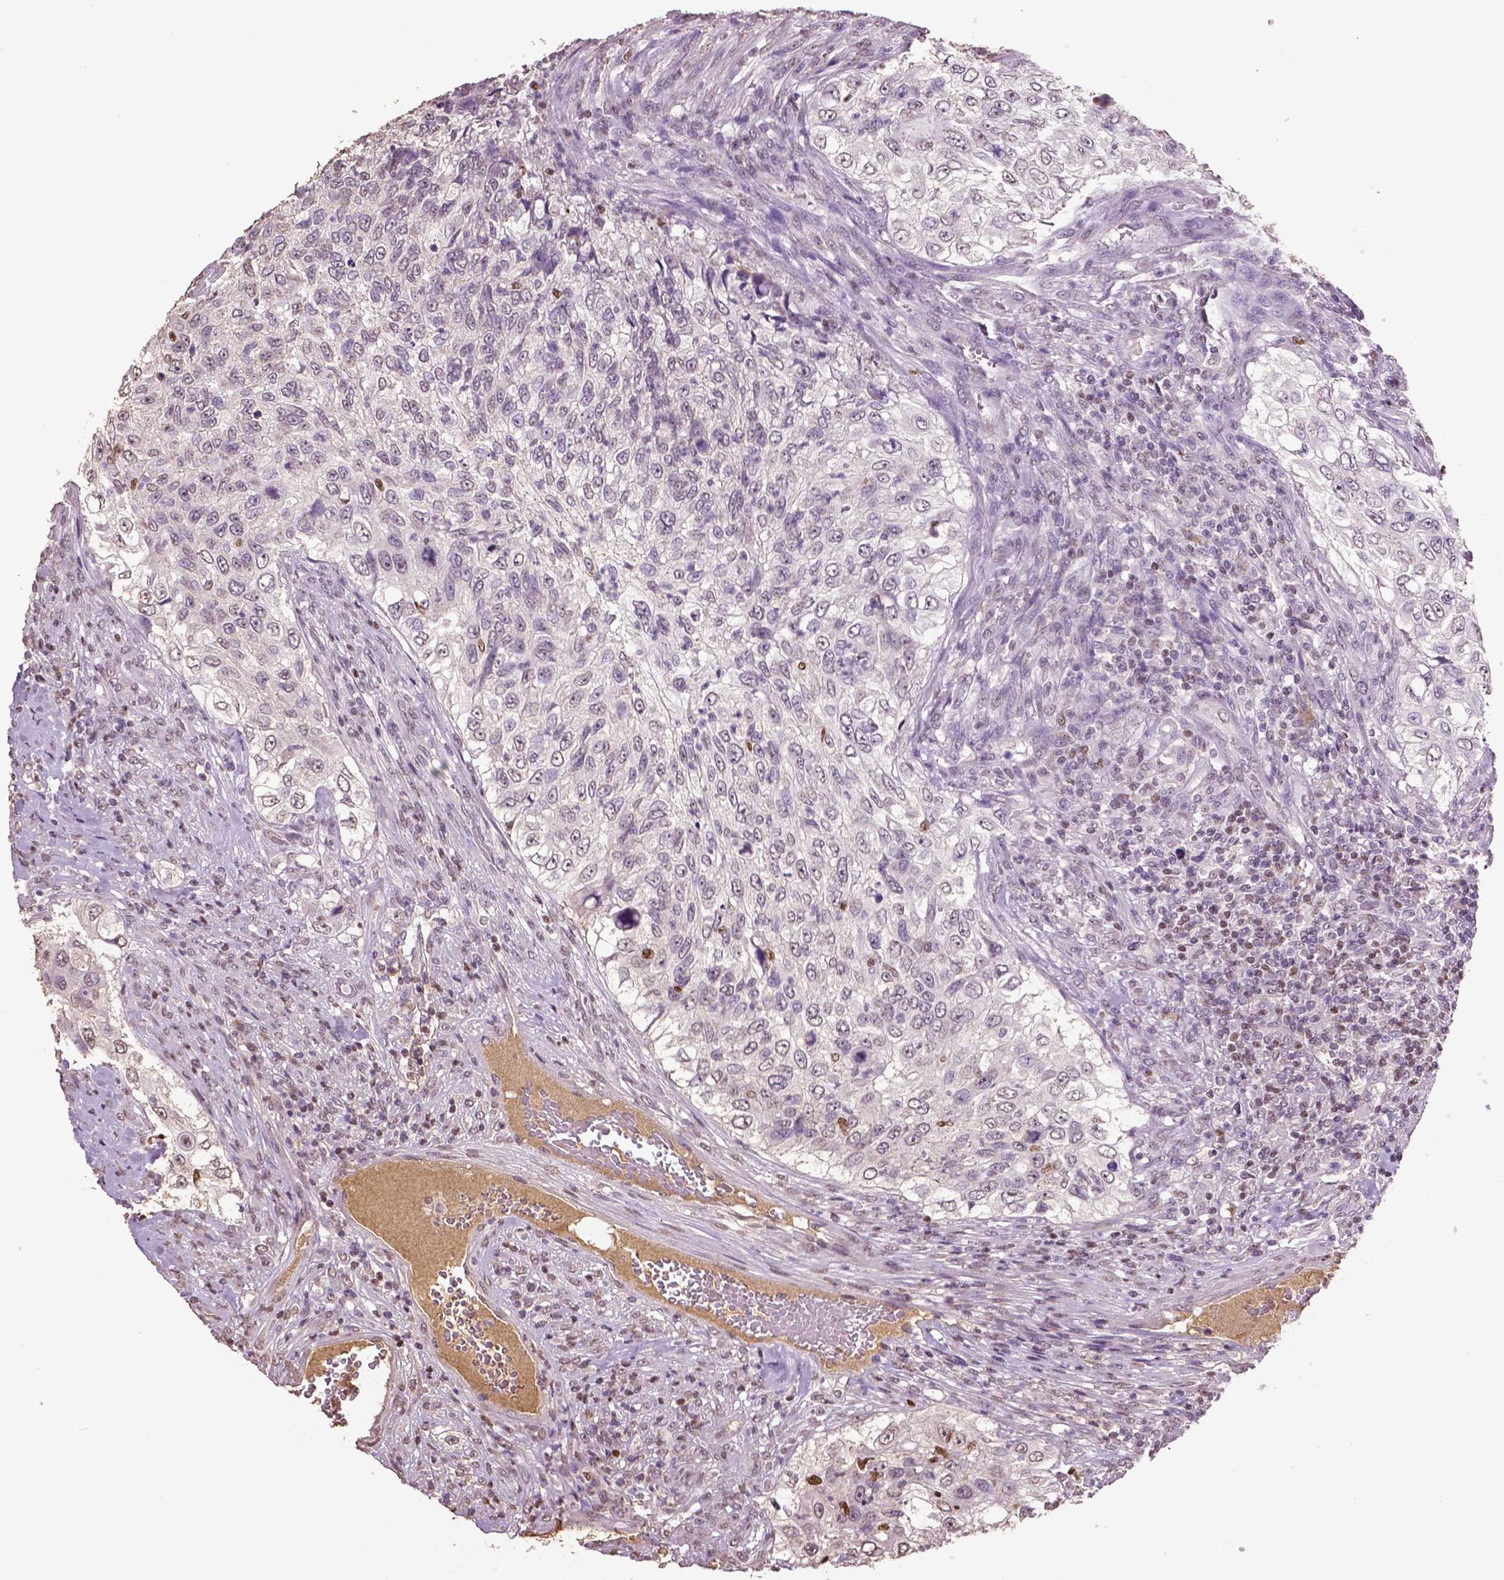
{"staining": {"intensity": "negative", "quantity": "none", "location": "none"}, "tissue": "urothelial cancer", "cell_type": "Tumor cells", "image_type": "cancer", "snomed": [{"axis": "morphology", "description": "Urothelial carcinoma, High grade"}, {"axis": "topography", "description": "Urinary bladder"}], "caption": "Tumor cells show no significant protein expression in urothelial carcinoma (high-grade).", "gene": "RUNX3", "patient": {"sex": "female", "age": 60}}